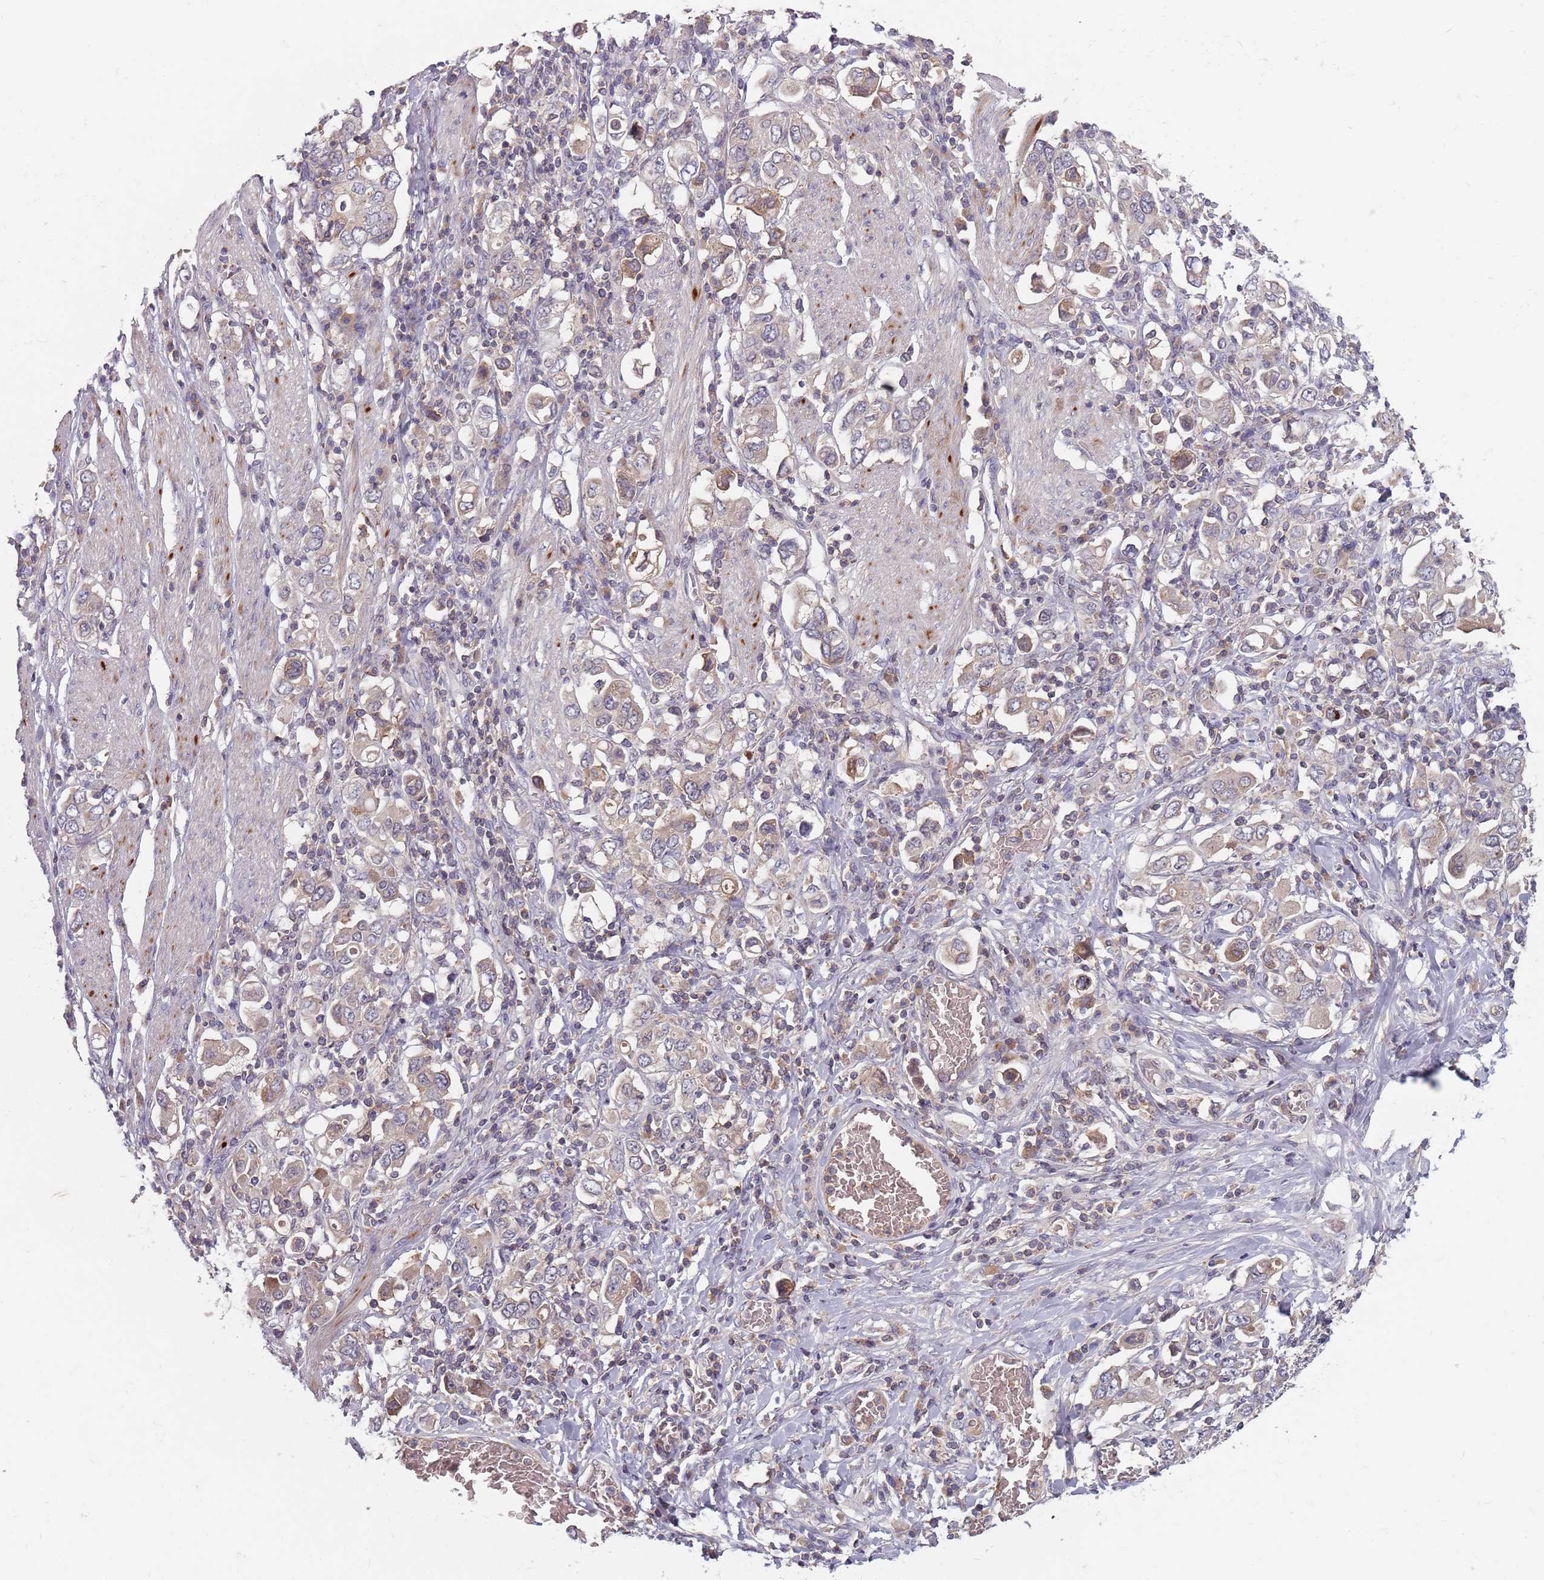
{"staining": {"intensity": "weak", "quantity": "<25%", "location": "cytoplasmic/membranous"}, "tissue": "stomach cancer", "cell_type": "Tumor cells", "image_type": "cancer", "snomed": [{"axis": "morphology", "description": "Adenocarcinoma, NOS"}, {"axis": "topography", "description": "Stomach, upper"}], "caption": "This is a photomicrograph of IHC staining of stomach adenocarcinoma, which shows no staining in tumor cells.", "gene": "ASB13", "patient": {"sex": "male", "age": 62}}